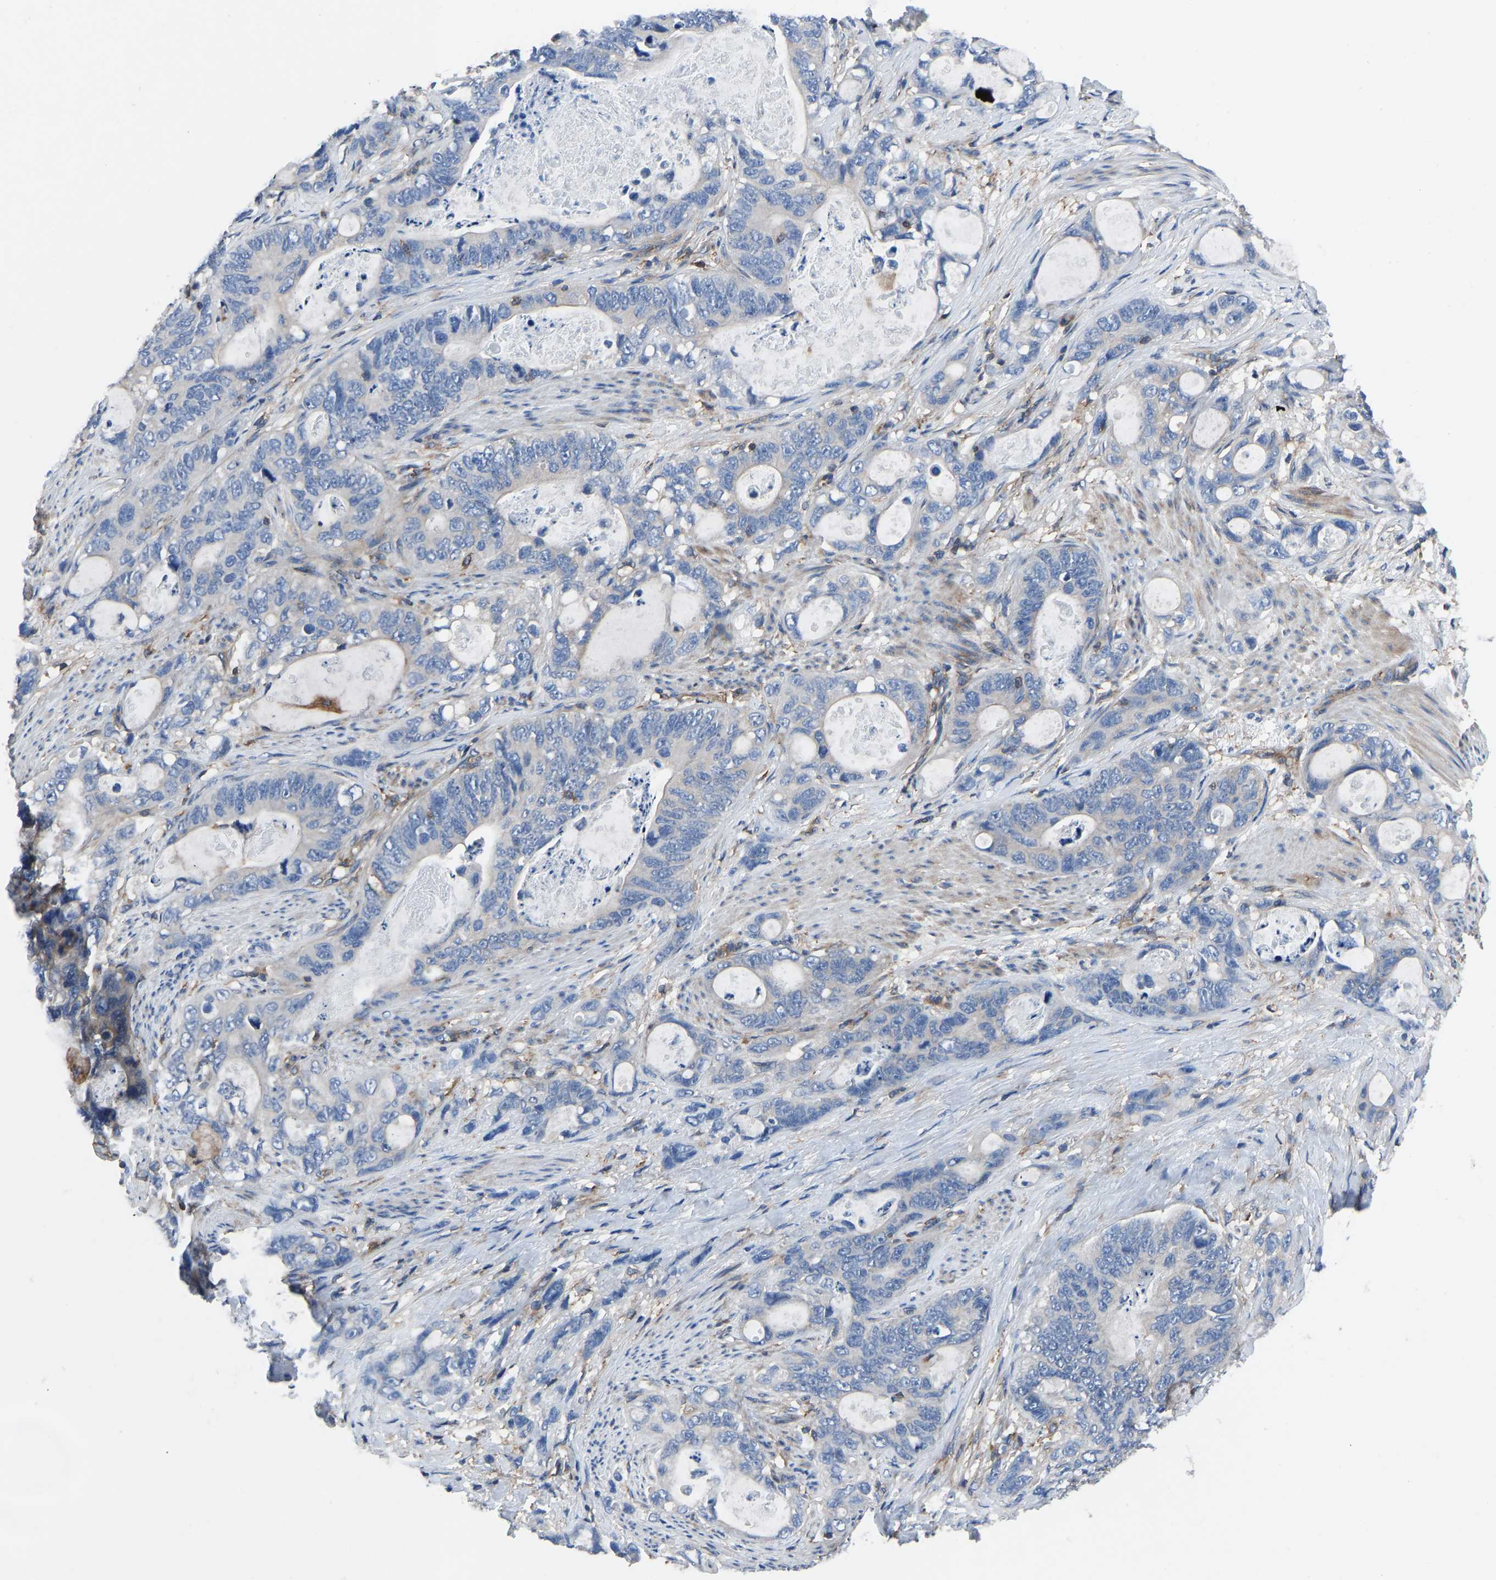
{"staining": {"intensity": "negative", "quantity": "none", "location": "none"}, "tissue": "stomach cancer", "cell_type": "Tumor cells", "image_type": "cancer", "snomed": [{"axis": "morphology", "description": "Normal tissue, NOS"}, {"axis": "morphology", "description": "Adenocarcinoma, NOS"}, {"axis": "topography", "description": "Stomach"}], "caption": "Photomicrograph shows no significant protein staining in tumor cells of adenocarcinoma (stomach). (DAB IHC, high magnification).", "gene": "PRKAR1A", "patient": {"sex": "female", "age": 89}}